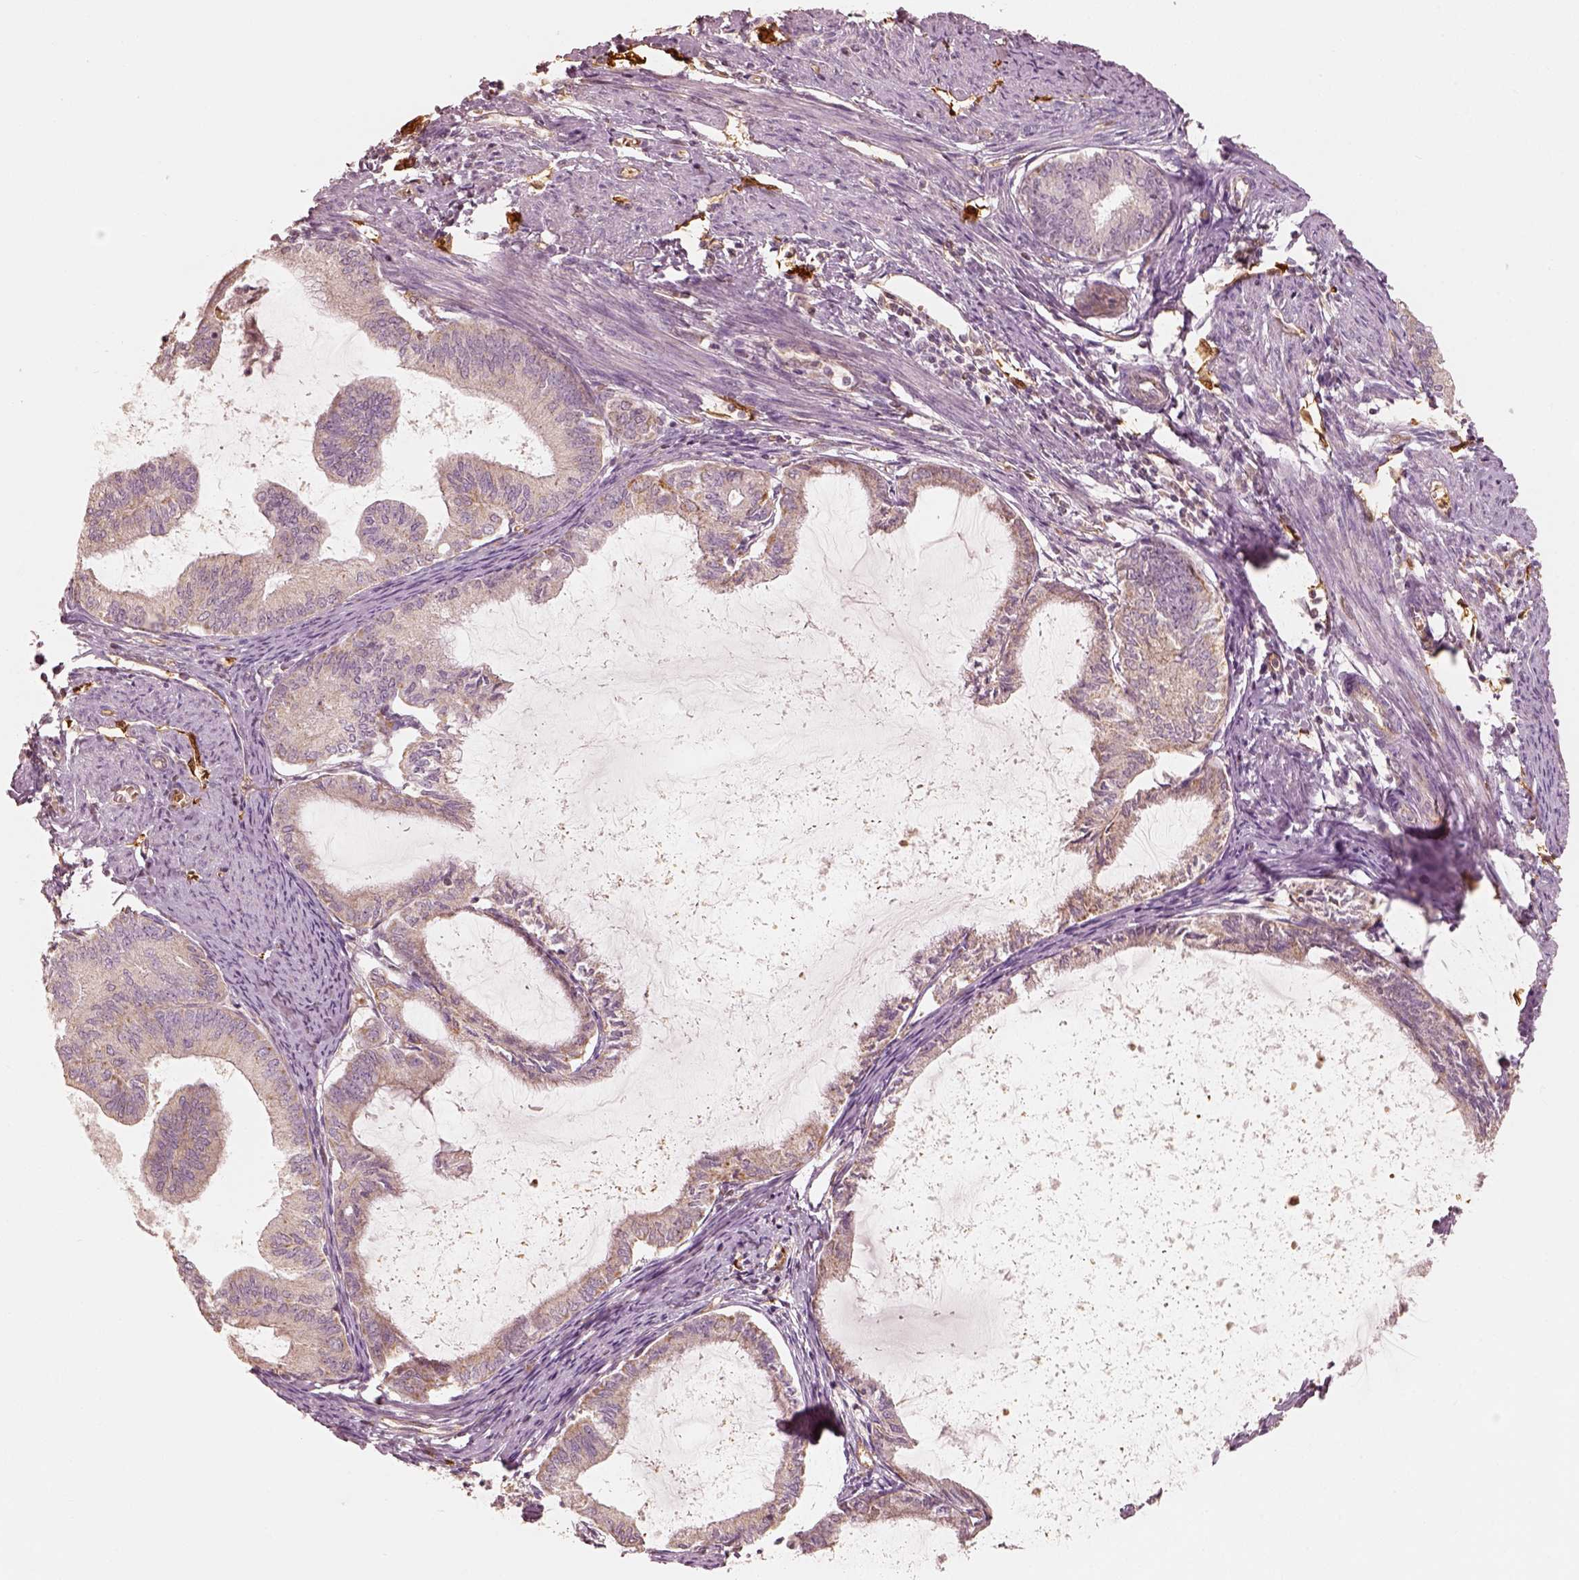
{"staining": {"intensity": "weak", "quantity": "<25%", "location": "cytoplasmic/membranous"}, "tissue": "endometrial cancer", "cell_type": "Tumor cells", "image_type": "cancer", "snomed": [{"axis": "morphology", "description": "Adenocarcinoma, NOS"}, {"axis": "topography", "description": "Endometrium"}], "caption": "Adenocarcinoma (endometrial) stained for a protein using IHC demonstrates no staining tumor cells.", "gene": "FSCN1", "patient": {"sex": "female", "age": 86}}